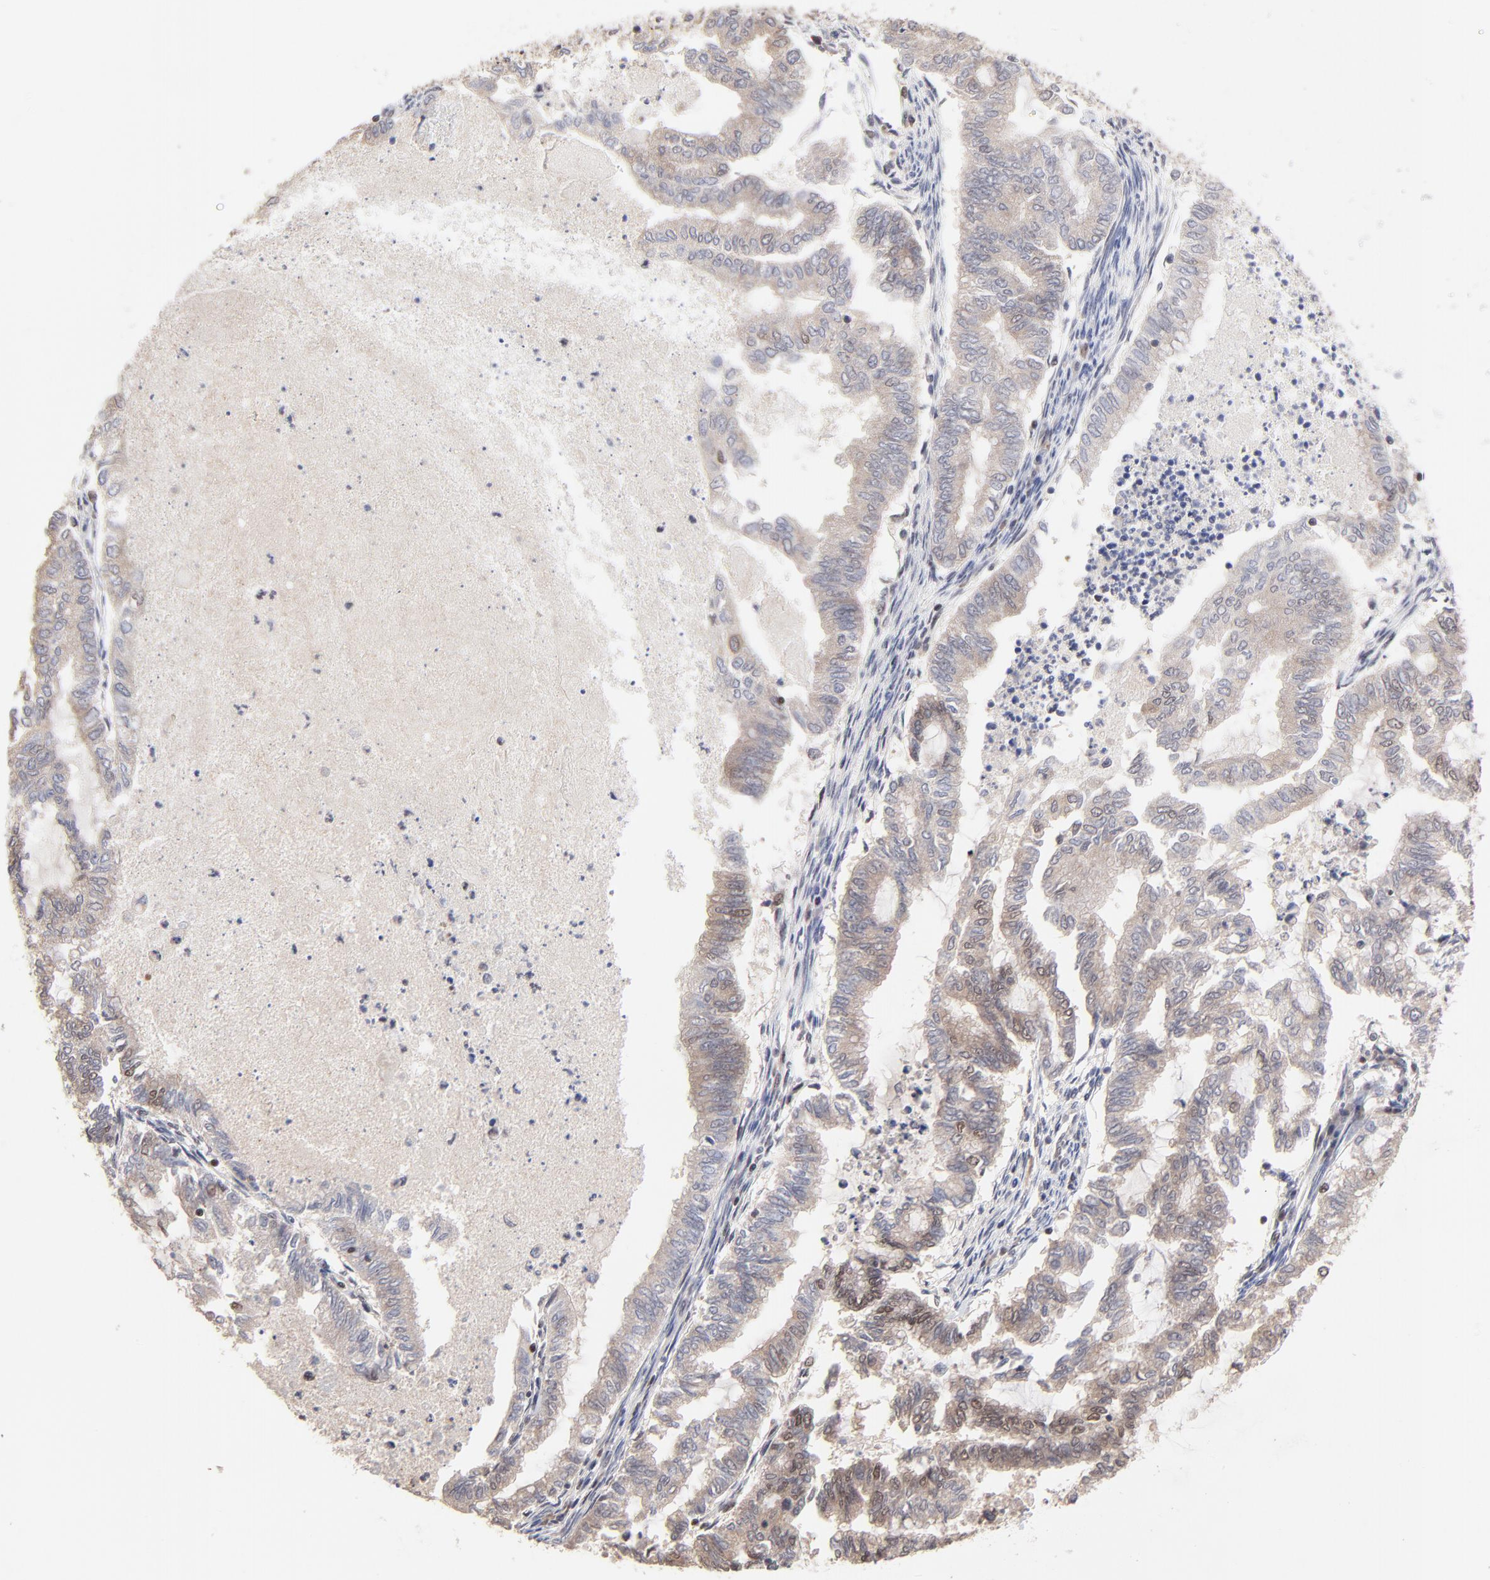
{"staining": {"intensity": "weak", "quantity": ">75%", "location": "cytoplasmic/membranous"}, "tissue": "endometrial cancer", "cell_type": "Tumor cells", "image_type": "cancer", "snomed": [{"axis": "morphology", "description": "Adenocarcinoma, NOS"}, {"axis": "topography", "description": "Endometrium"}], "caption": "Protein staining demonstrates weak cytoplasmic/membranous positivity in about >75% of tumor cells in endometrial adenocarcinoma.", "gene": "DSN1", "patient": {"sex": "female", "age": 79}}